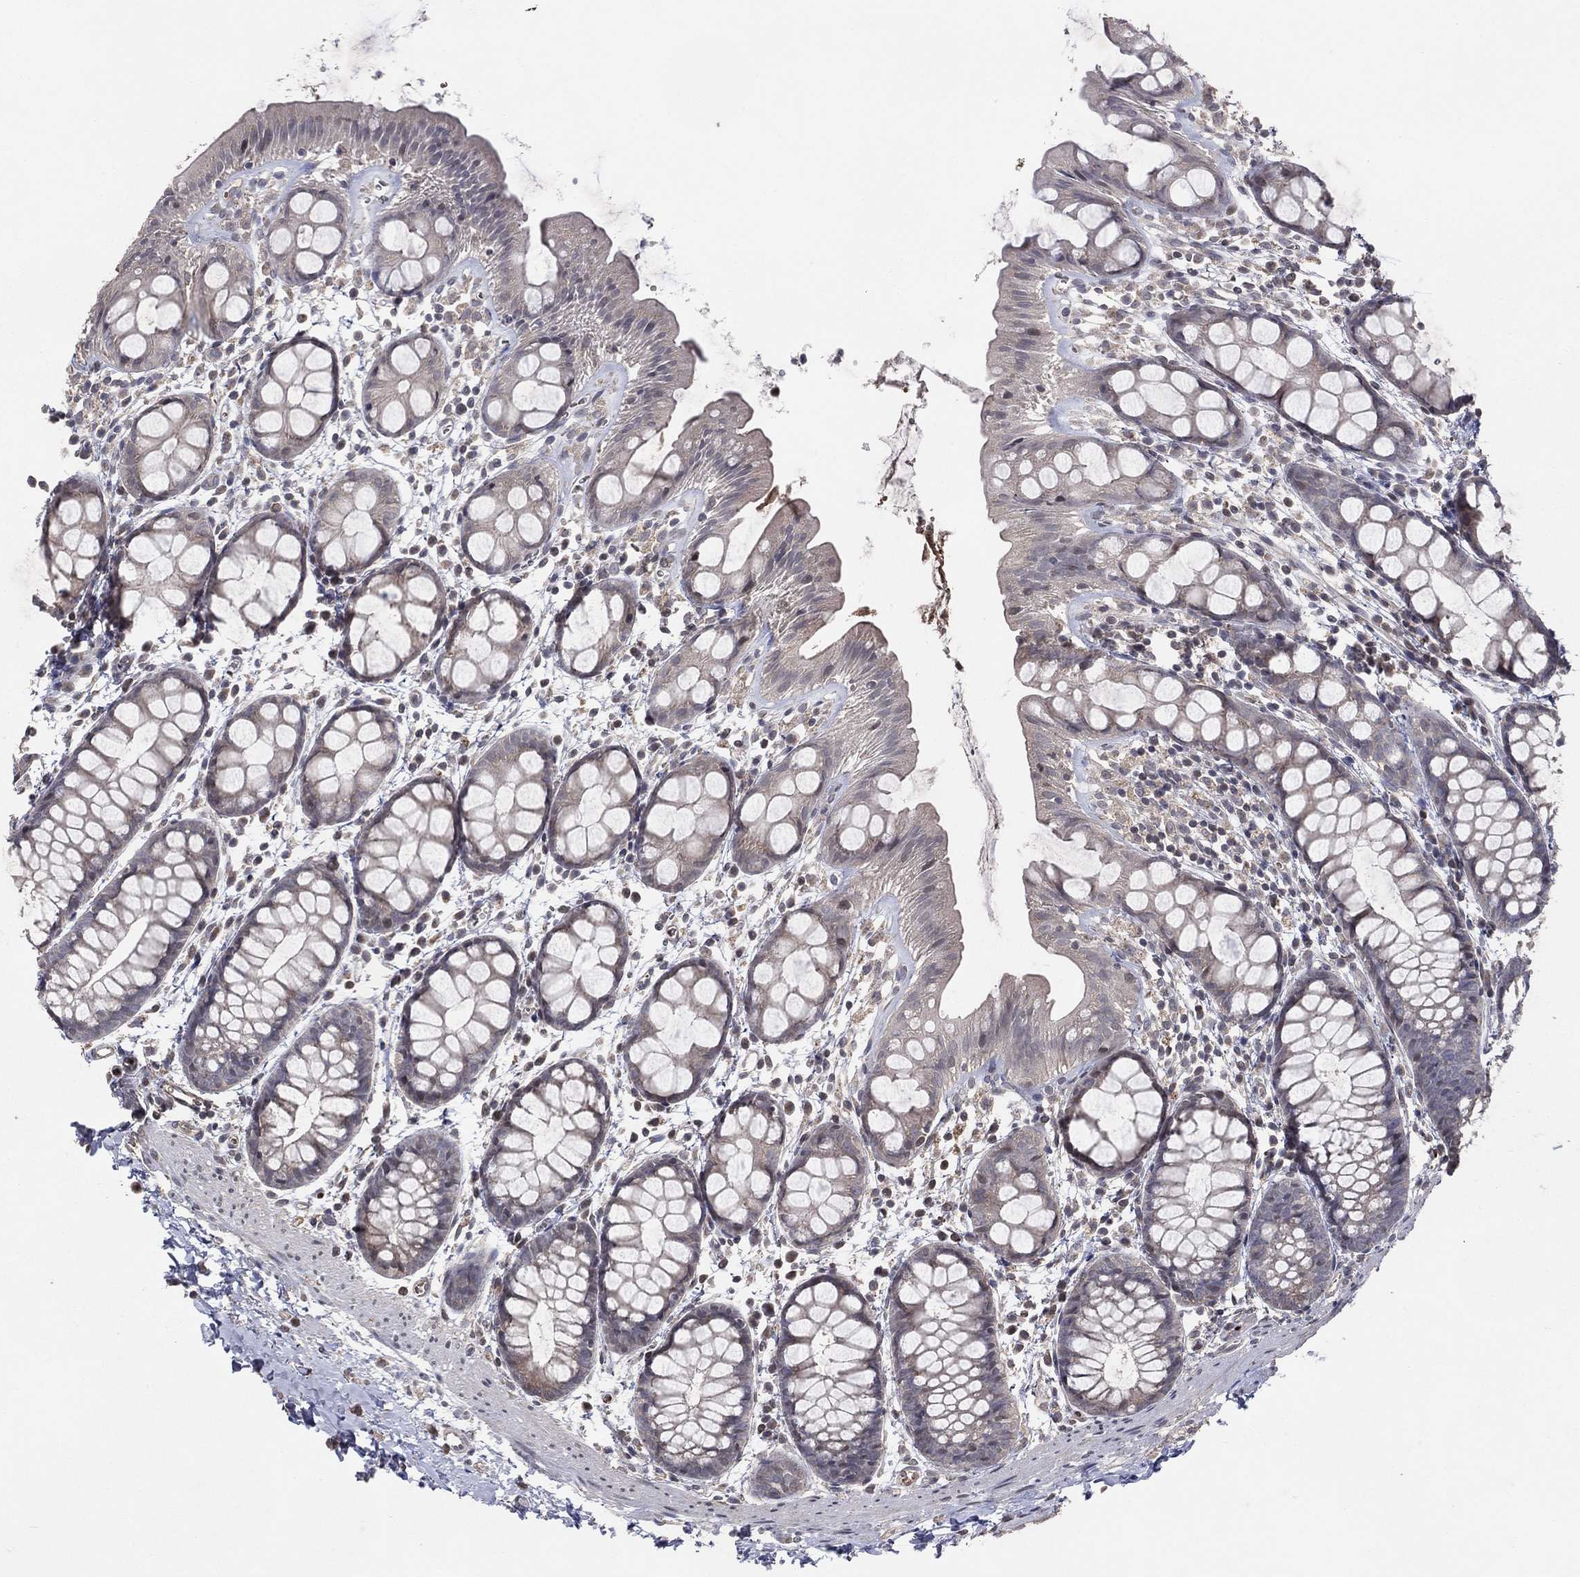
{"staining": {"intensity": "negative", "quantity": "none", "location": "none"}, "tissue": "rectum", "cell_type": "Glandular cells", "image_type": "normal", "snomed": [{"axis": "morphology", "description": "Normal tissue, NOS"}, {"axis": "topography", "description": "Rectum"}], "caption": "Photomicrograph shows no protein staining in glandular cells of normal rectum. The staining was performed using DAB to visualize the protein expression in brown, while the nuclei were stained in blue with hematoxylin (Magnification: 20x).", "gene": "DNAH7", "patient": {"sex": "male", "age": 57}}